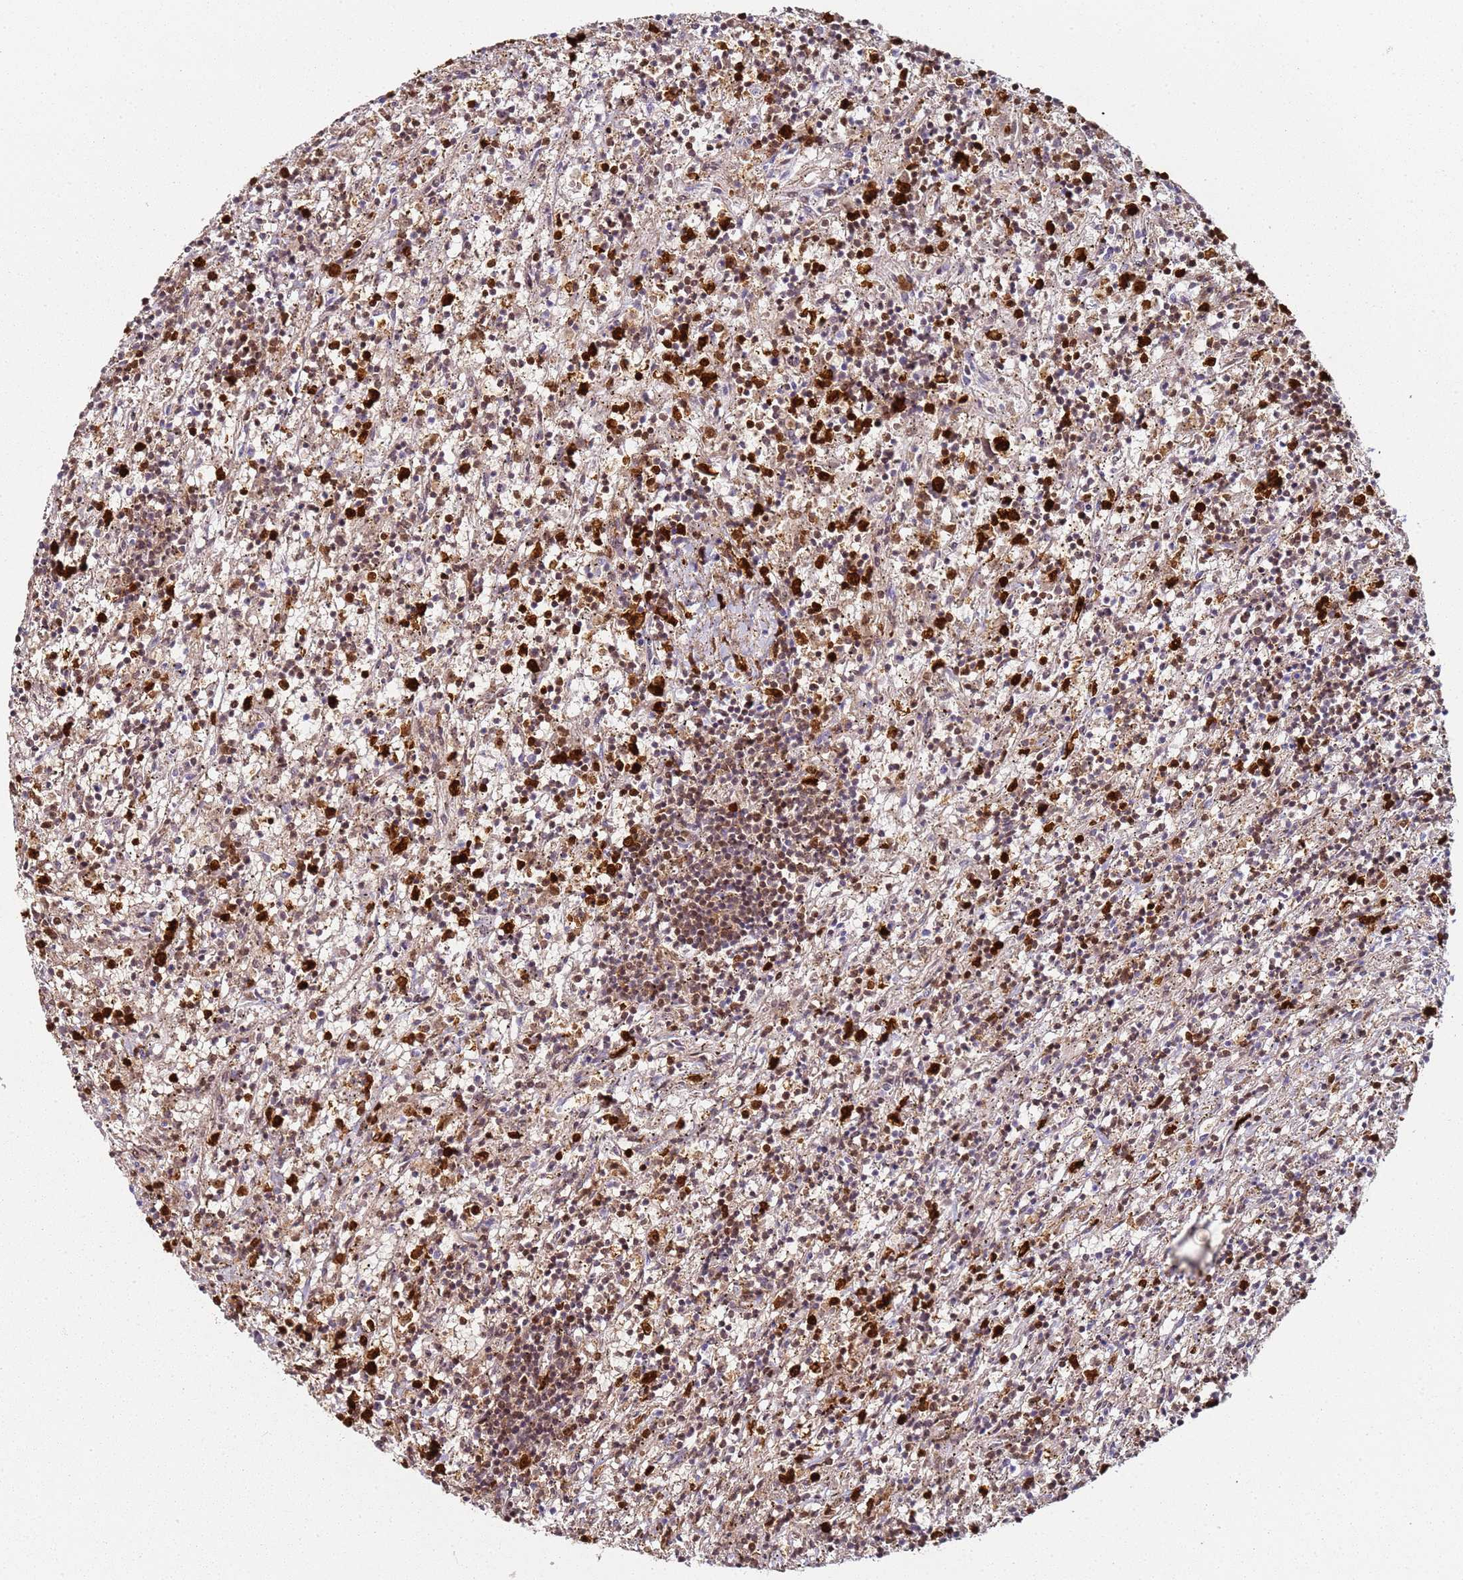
{"staining": {"intensity": "moderate", "quantity": "25%-75%", "location": "nuclear"}, "tissue": "lymphoma", "cell_type": "Tumor cells", "image_type": "cancer", "snomed": [{"axis": "morphology", "description": "Malignant lymphoma, non-Hodgkin's type, Low grade"}, {"axis": "topography", "description": "Spleen"}], "caption": "An immunohistochemistry micrograph of tumor tissue is shown. Protein staining in brown labels moderate nuclear positivity in lymphoma within tumor cells.", "gene": "S100A4", "patient": {"sex": "male", "age": 76}}